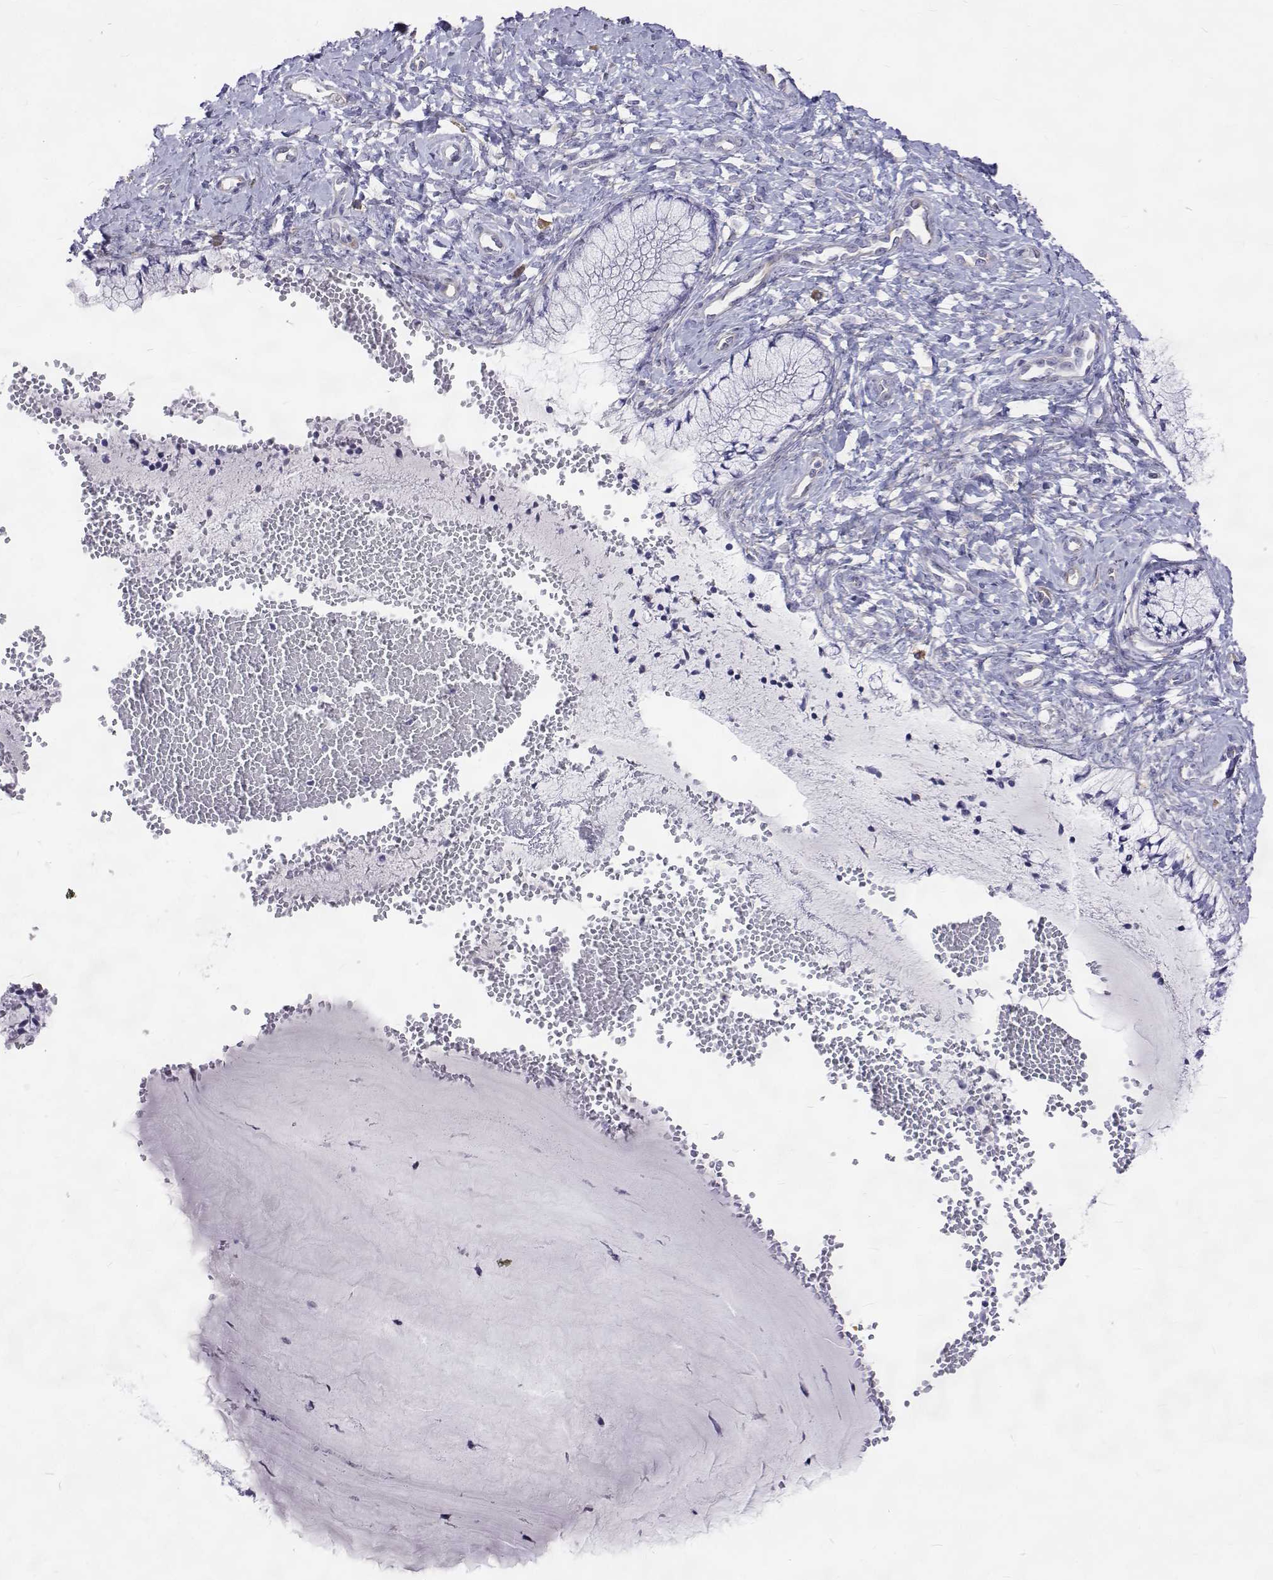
{"staining": {"intensity": "negative", "quantity": "none", "location": "none"}, "tissue": "cervix", "cell_type": "Glandular cells", "image_type": "normal", "snomed": [{"axis": "morphology", "description": "Normal tissue, NOS"}, {"axis": "topography", "description": "Cervix"}], "caption": "A micrograph of human cervix is negative for staining in glandular cells. (Immunohistochemistry, brightfield microscopy, high magnification).", "gene": "OPRPN", "patient": {"sex": "female", "age": 37}}